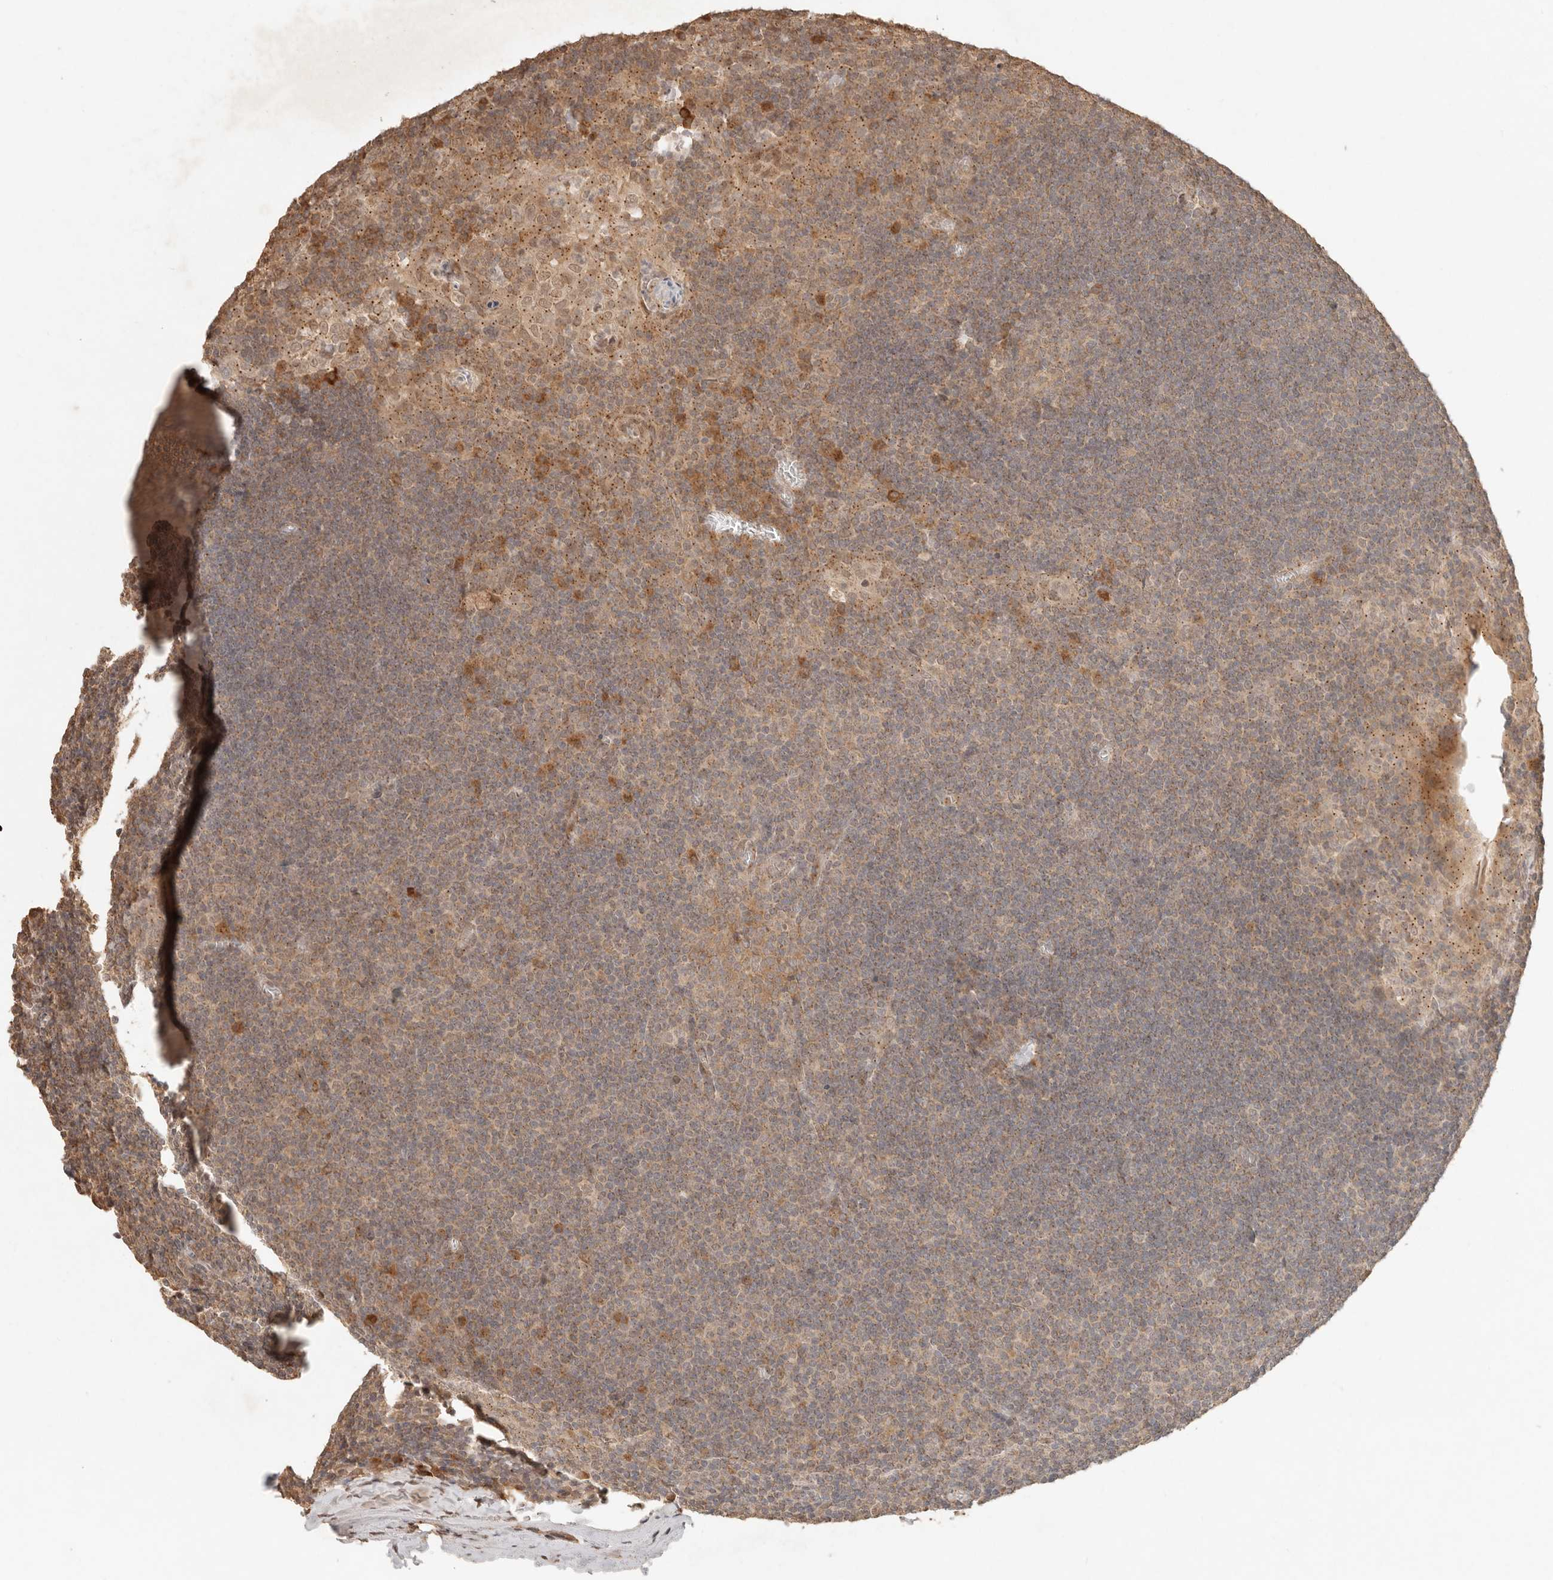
{"staining": {"intensity": "weak", "quantity": "<25%", "location": "cytoplasmic/membranous"}, "tissue": "tonsil", "cell_type": "Germinal center cells", "image_type": "normal", "snomed": [{"axis": "morphology", "description": "Normal tissue, NOS"}, {"axis": "topography", "description": "Tonsil"}], "caption": "Photomicrograph shows no protein positivity in germinal center cells of normal tonsil.", "gene": "LMO4", "patient": {"sex": "male", "age": 37}}